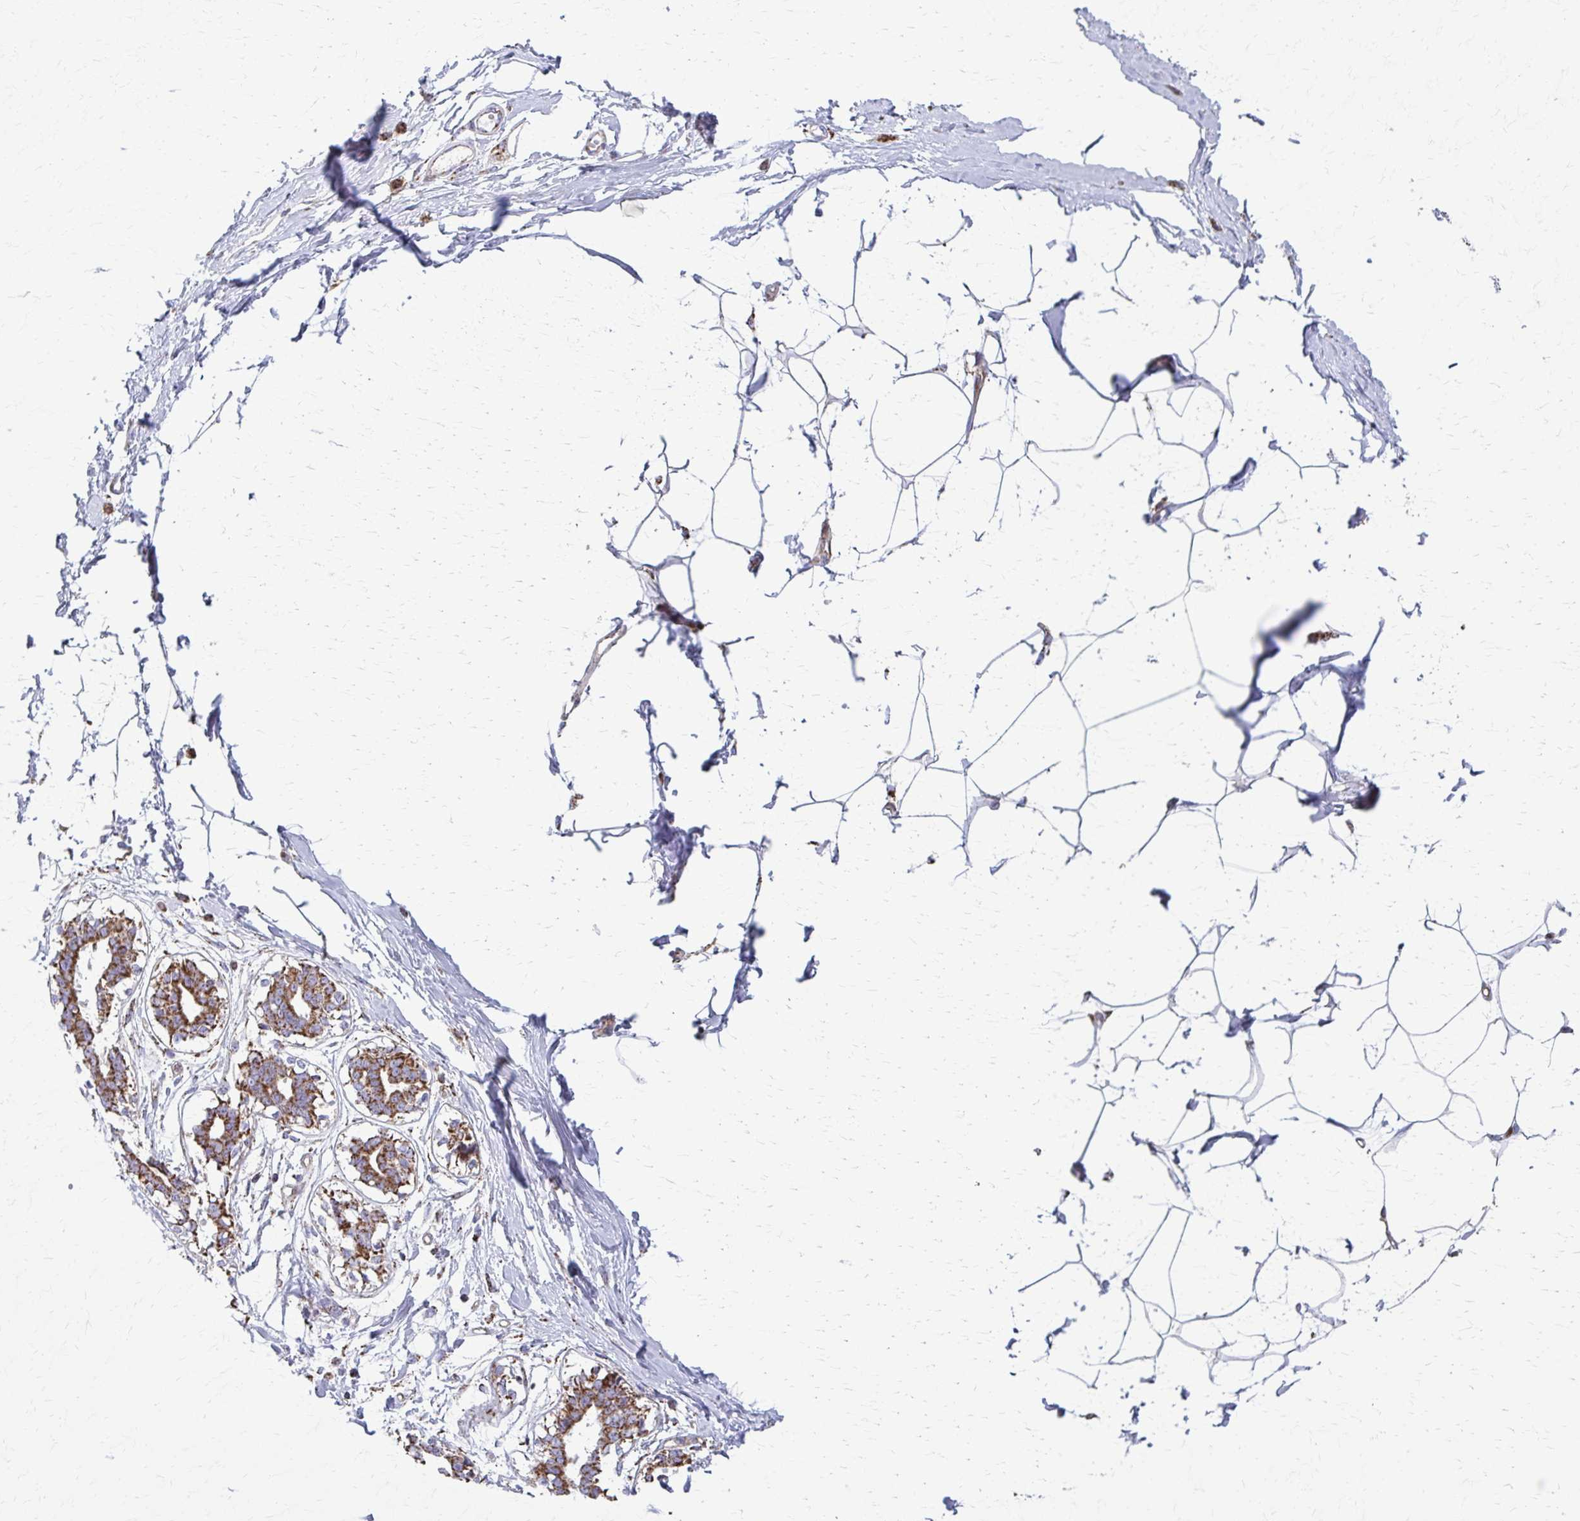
{"staining": {"intensity": "negative", "quantity": "none", "location": "none"}, "tissue": "breast", "cell_type": "Adipocytes", "image_type": "normal", "snomed": [{"axis": "morphology", "description": "Normal tissue, NOS"}, {"axis": "topography", "description": "Breast"}], "caption": "Immunohistochemistry (IHC) of normal human breast reveals no positivity in adipocytes. (DAB (3,3'-diaminobenzidine) immunohistochemistry (IHC) with hematoxylin counter stain).", "gene": "TVP23A", "patient": {"sex": "female", "age": 45}}